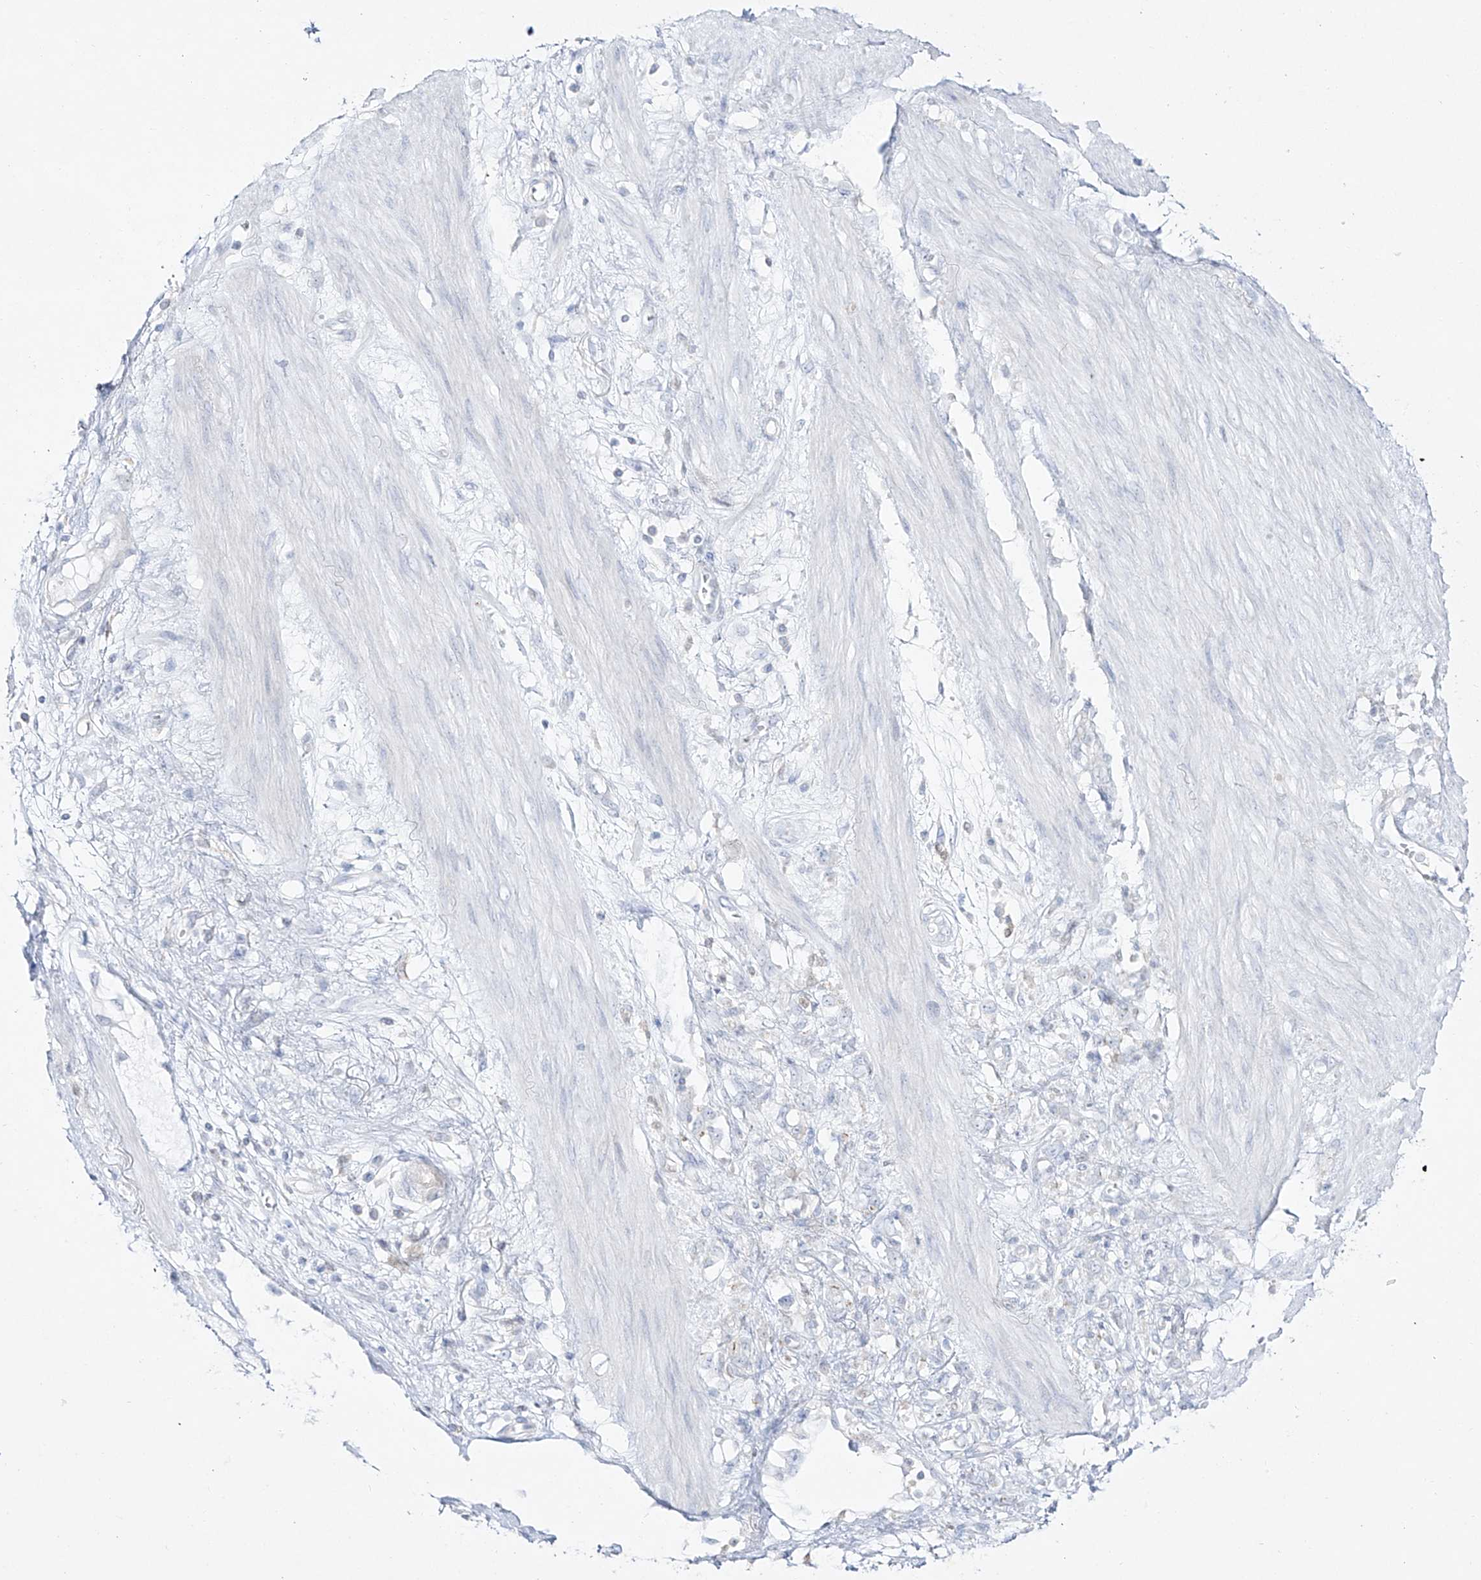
{"staining": {"intensity": "negative", "quantity": "none", "location": "none"}, "tissue": "stomach cancer", "cell_type": "Tumor cells", "image_type": "cancer", "snomed": [{"axis": "morphology", "description": "Adenocarcinoma, NOS"}, {"axis": "topography", "description": "Stomach"}], "caption": "A high-resolution micrograph shows IHC staining of adenocarcinoma (stomach), which reveals no significant staining in tumor cells.", "gene": "DMKN", "patient": {"sex": "female", "age": 76}}